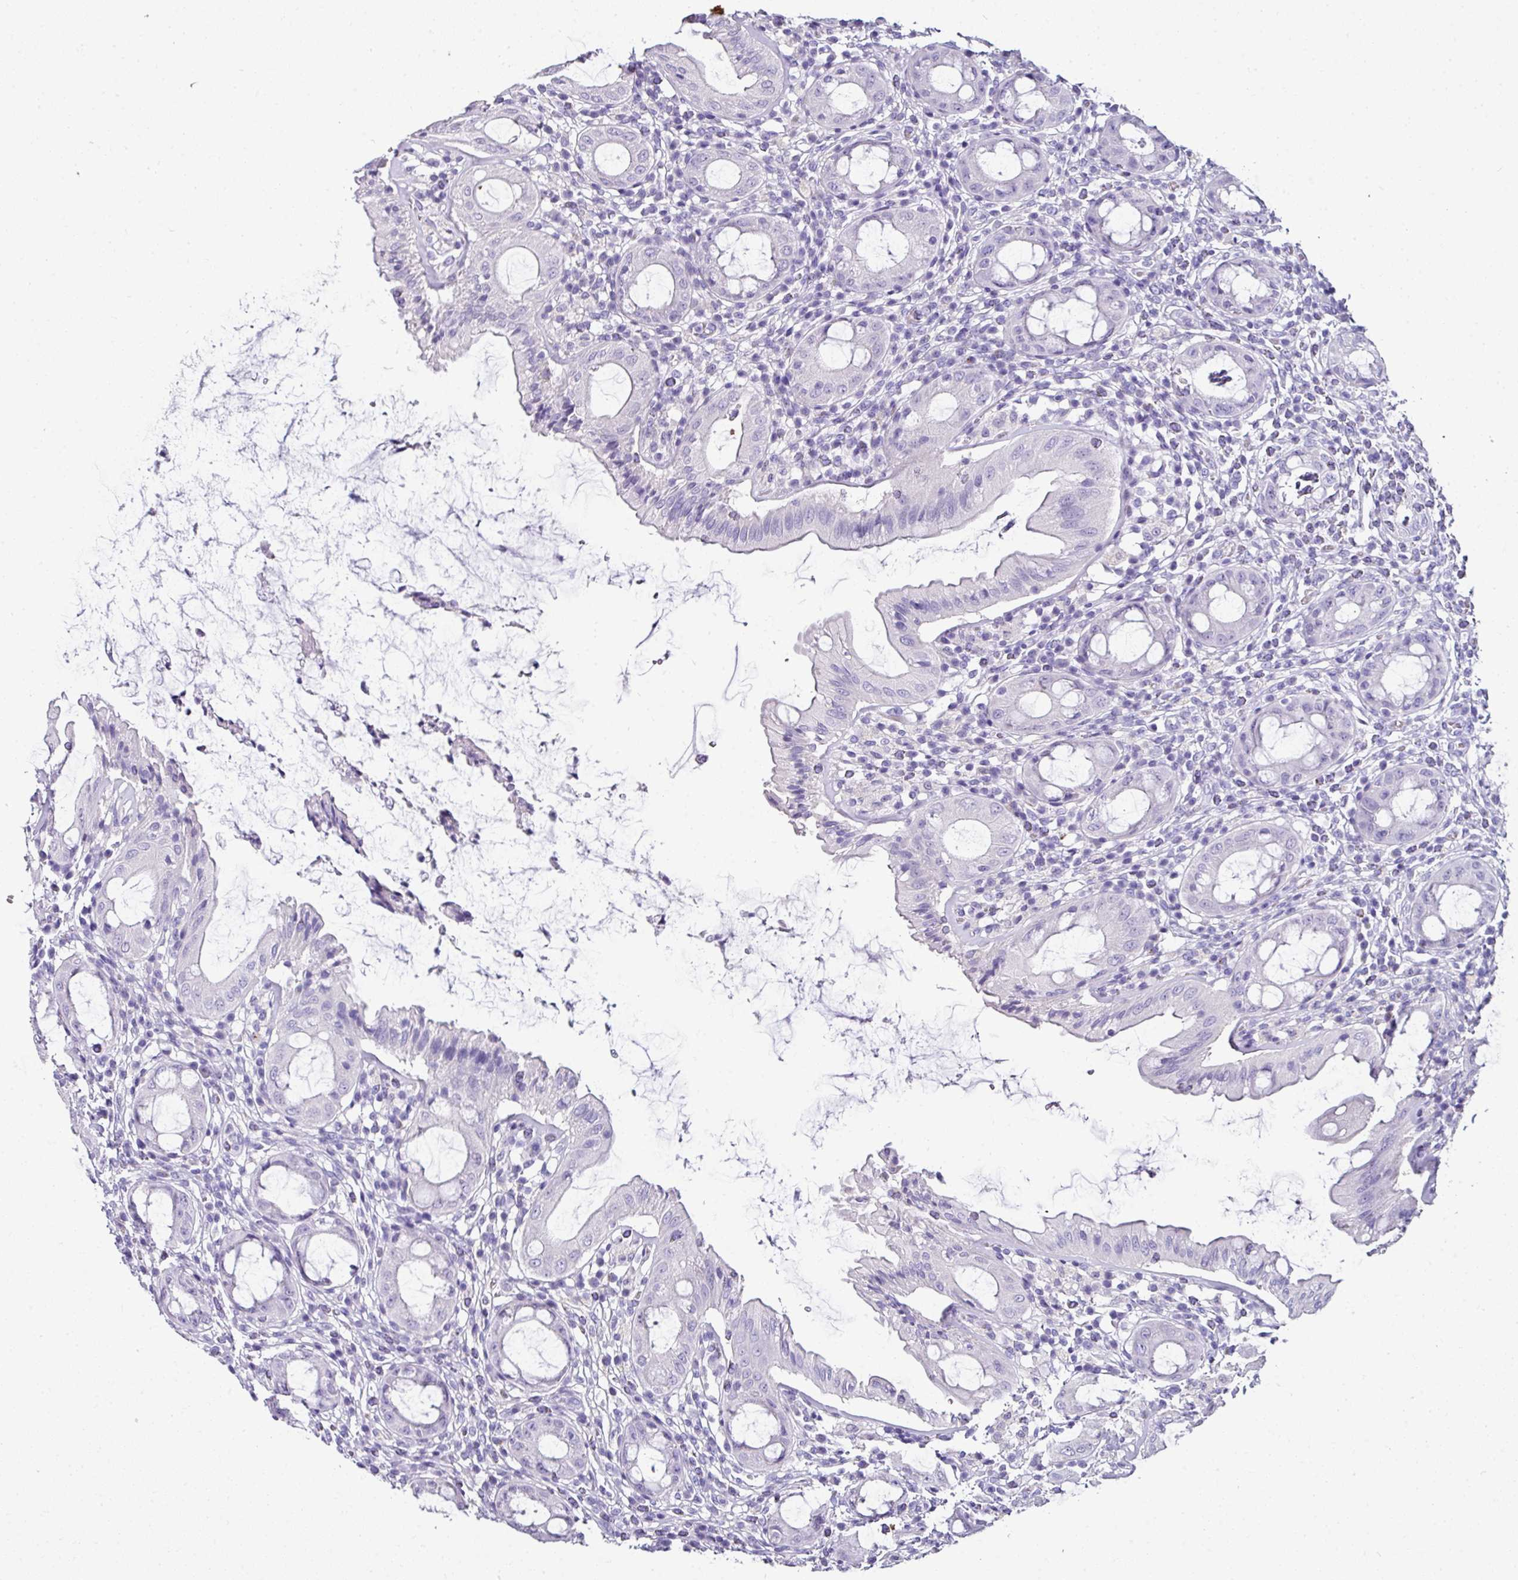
{"staining": {"intensity": "negative", "quantity": "none", "location": "none"}, "tissue": "rectum", "cell_type": "Glandular cells", "image_type": "normal", "snomed": [{"axis": "morphology", "description": "Normal tissue, NOS"}, {"axis": "topography", "description": "Rectum"}], "caption": "Immunohistochemistry (IHC) of benign human rectum demonstrates no expression in glandular cells.", "gene": "NAPSA", "patient": {"sex": "female", "age": 57}}